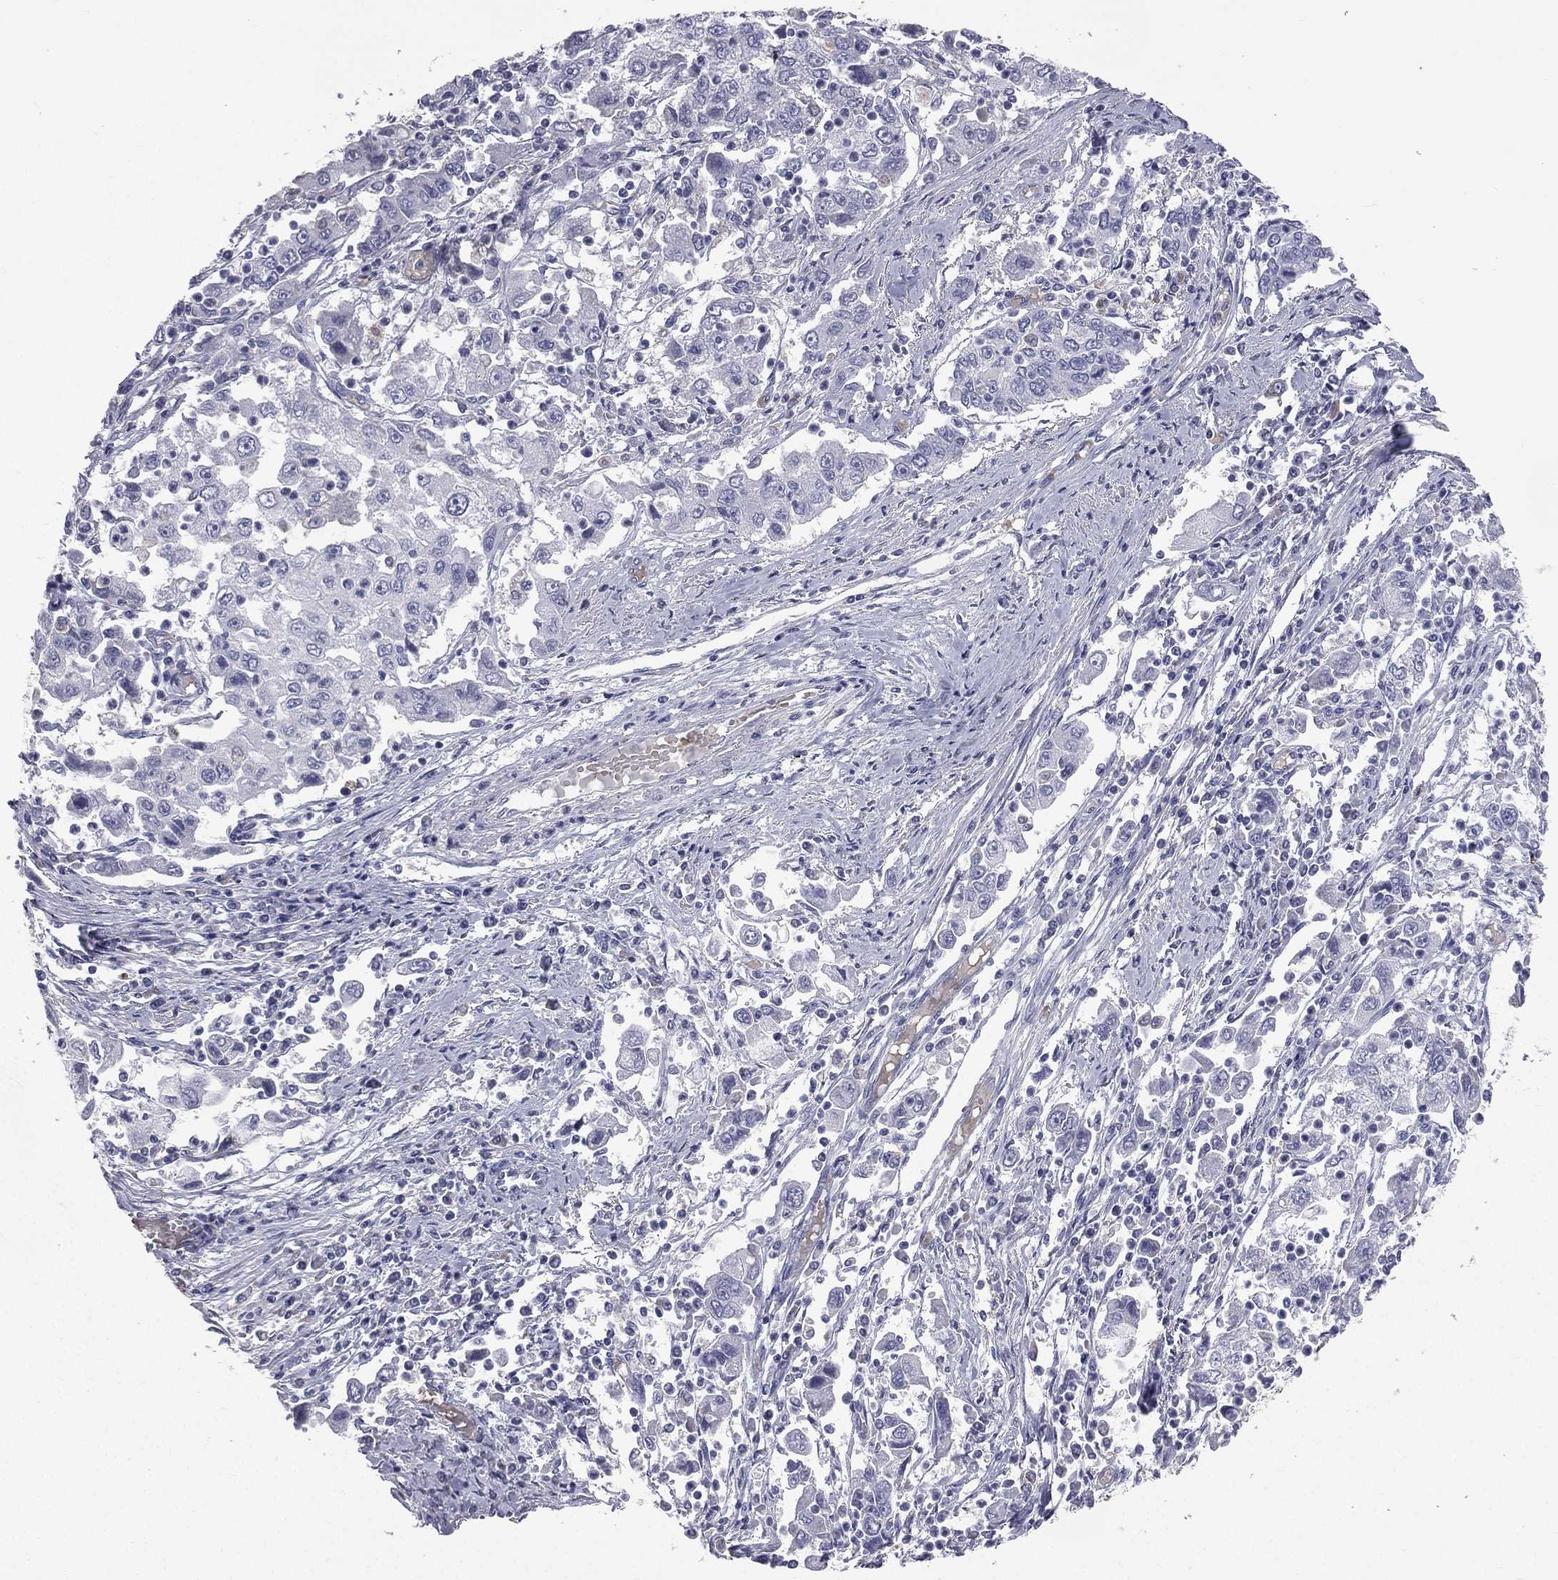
{"staining": {"intensity": "negative", "quantity": "none", "location": "none"}, "tissue": "cervical cancer", "cell_type": "Tumor cells", "image_type": "cancer", "snomed": [{"axis": "morphology", "description": "Squamous cell carcinoma, NOS"}, {"axis": "topography", "description": "Cervix"}], "caption": "This is an IHC micrograph of human squamous cell carcinoma (cervical). There is no staining in tumor cells.", "gene": "ESX1", "patient": {"sex": "female", "age": 36}}